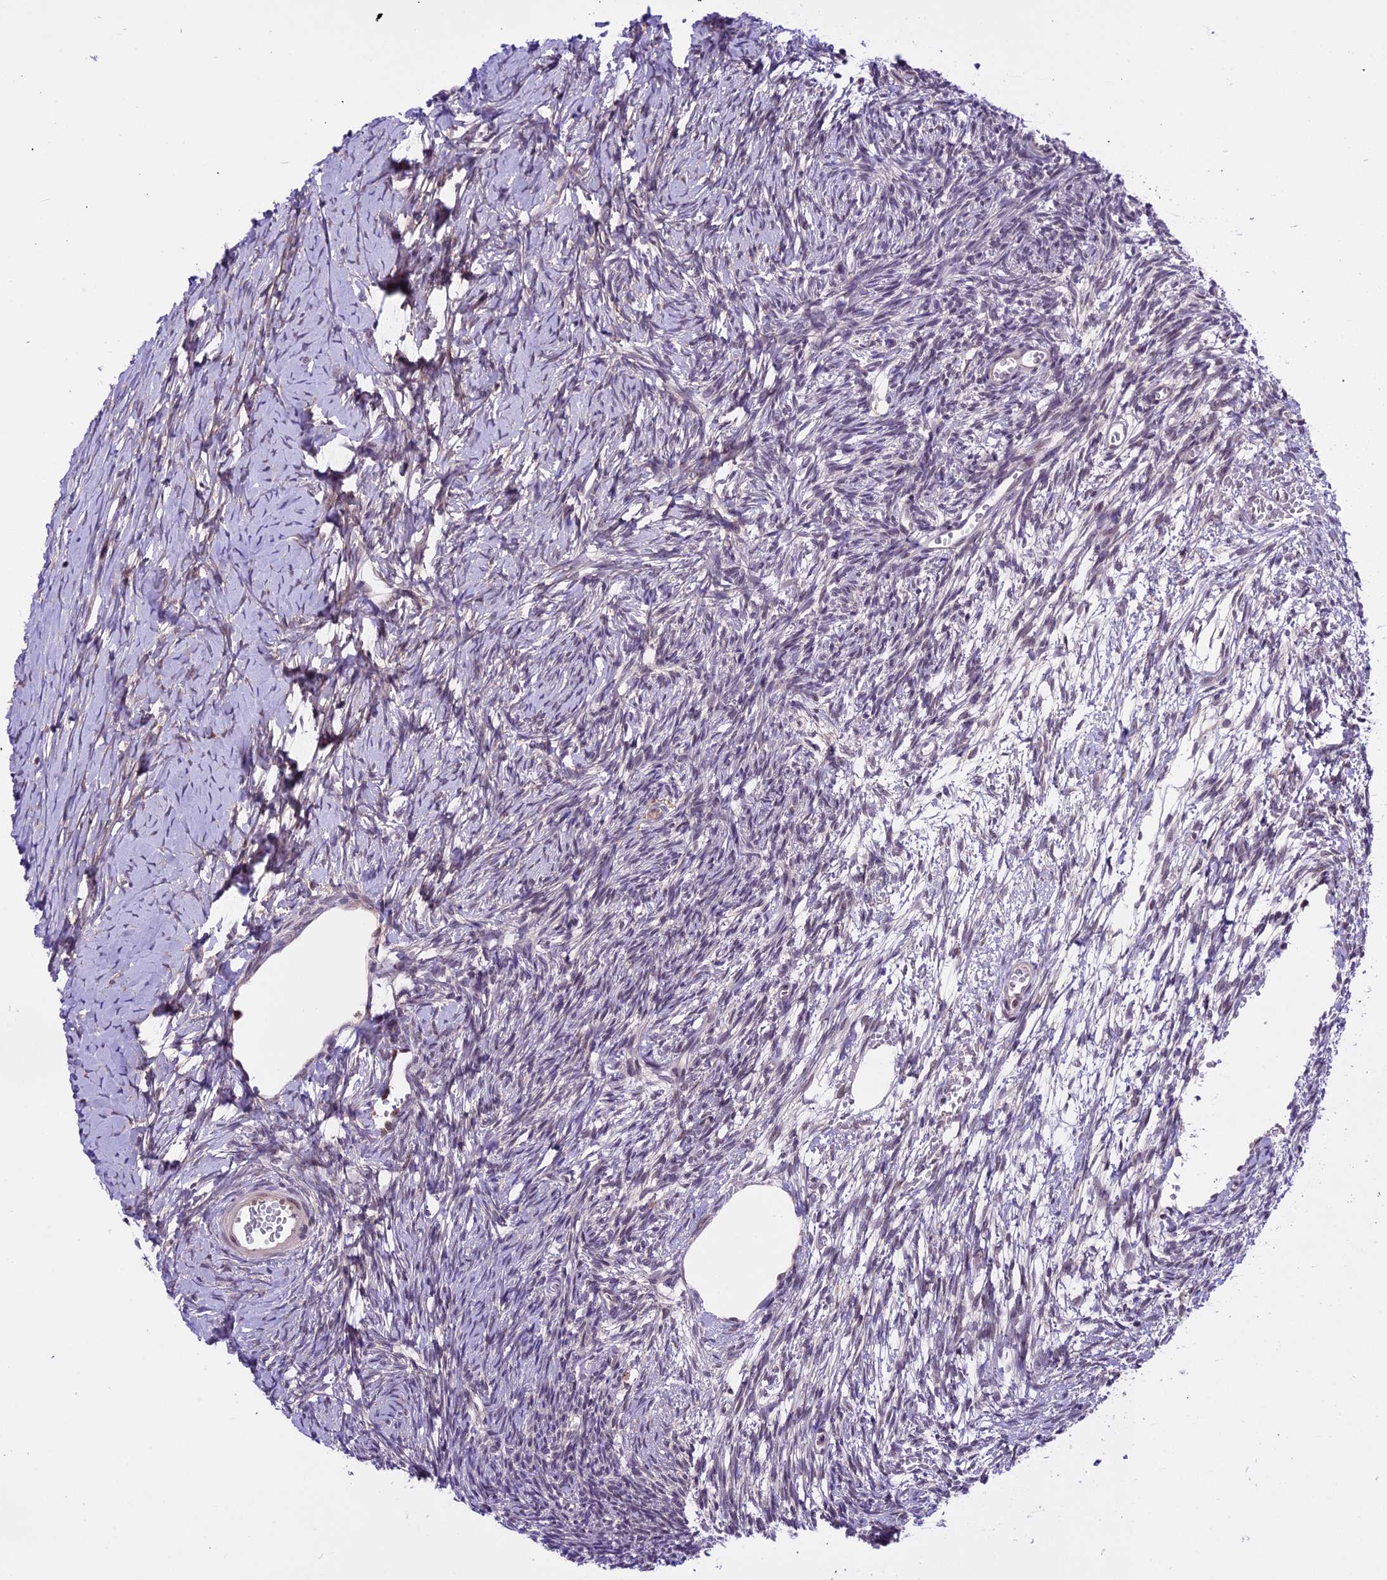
{"staining": {"intensity": "weak", "quantity": "<25%", "location": "cytoplasmic/membranous"}, "tissue": "ovary", "cell_type": "Ovarian stroma cells", "image_type": "normal", "snomed": [{"axis": "morphology", "description": "Normal tissue, NOS"}, {"axis": "topography", "description": "Ovary"}], "caption": "Protein analysis of unremarkable ovary shows no significant expression in ovarian stroma cells.", "gene": "SPRED1", "patient": {"sex": "female", "age": 39}}